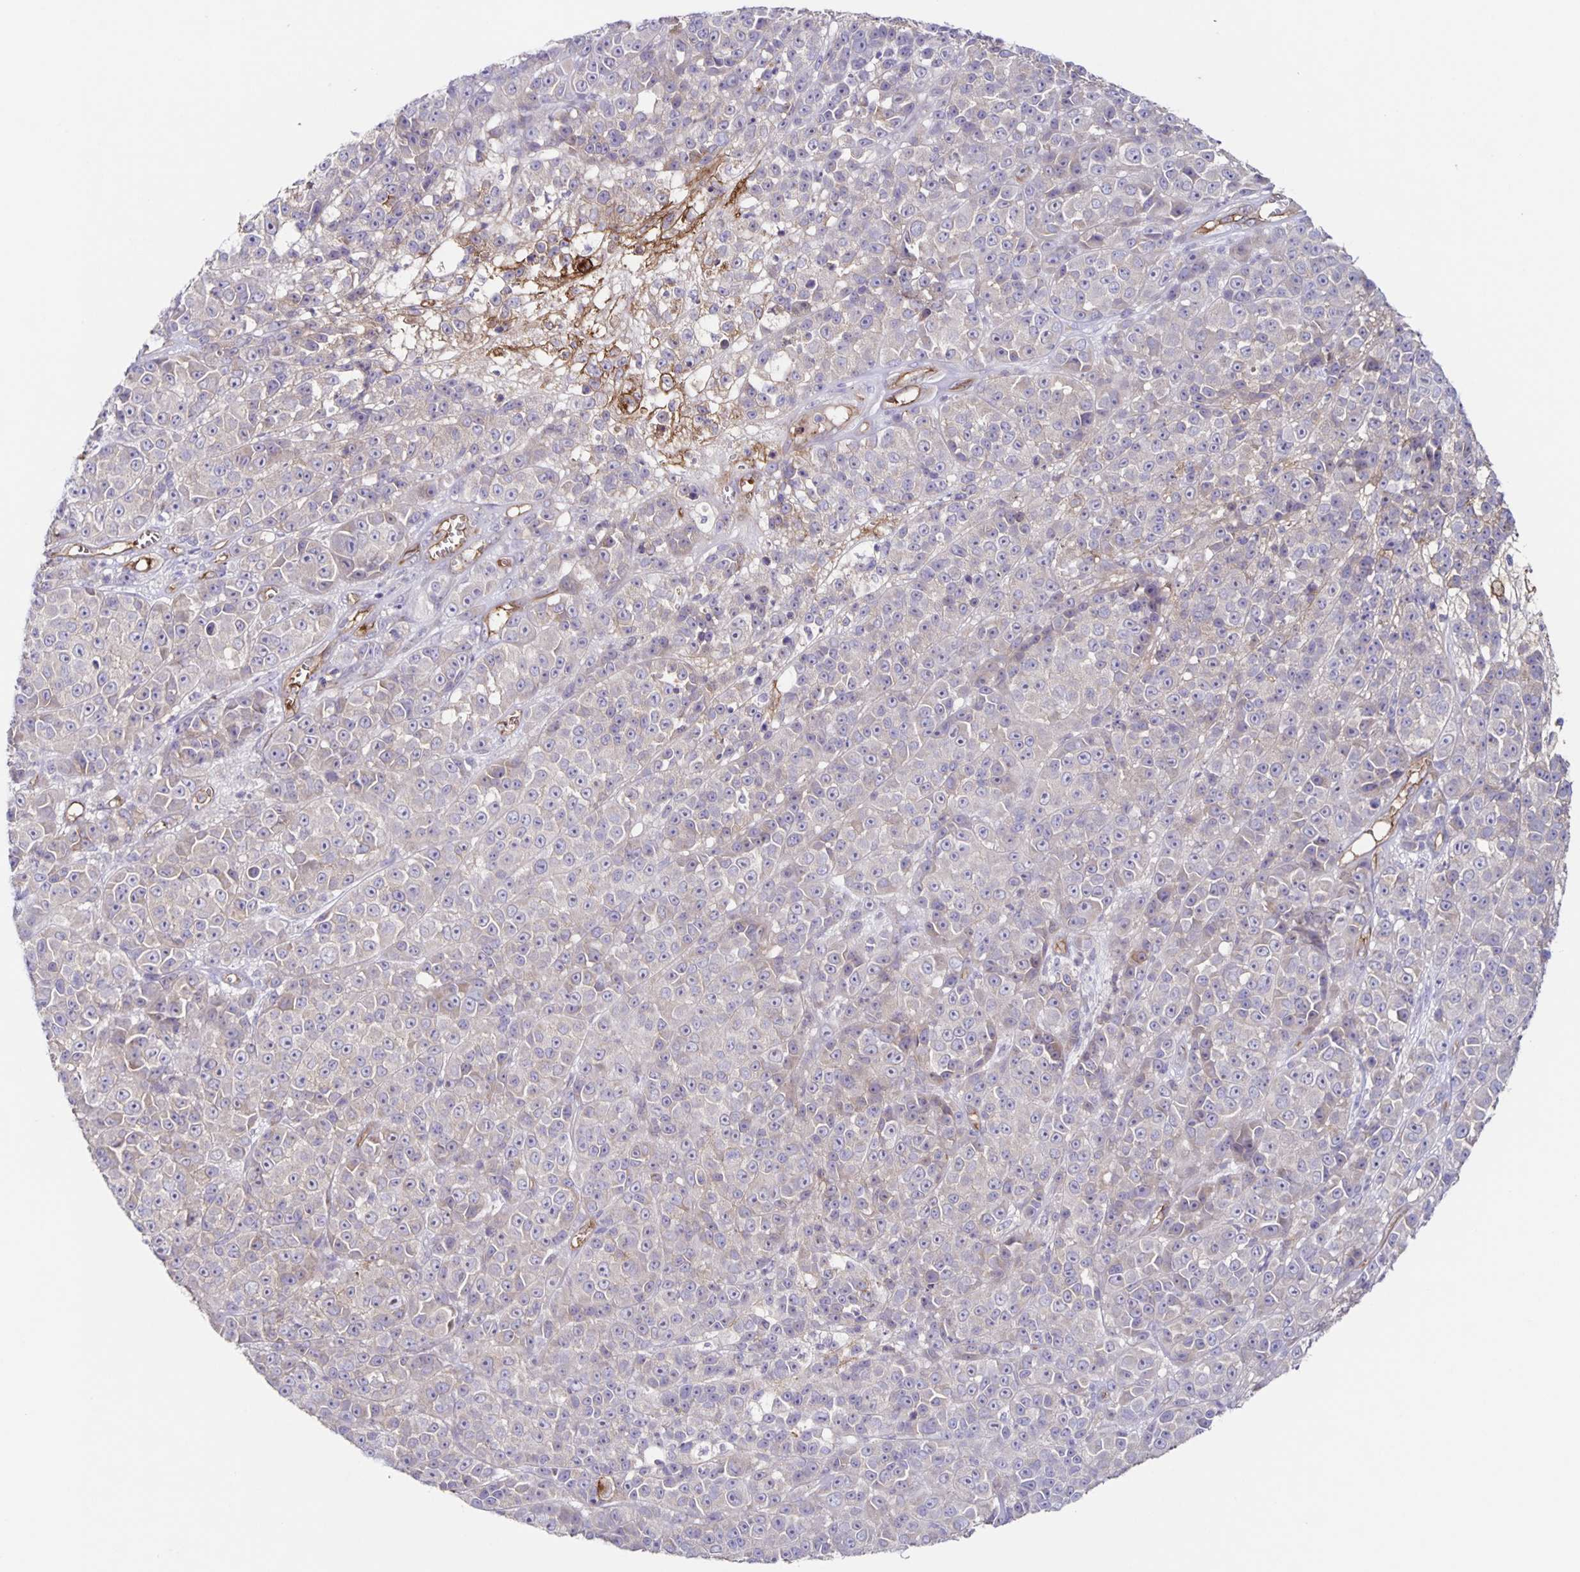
{"staining": {"intensity": "negative", "quantity": "none", "location": "none"}, "tissue": "melanoma", "cell_type": "Tumor cells", "image_type": "cancer", "snomed": [{"axis": "morphology", "description": "Malignant melanoma, NOS"}, {"axis": "topography", "description": "Skin"}, {"axis": "topography", "description": "Skin of back"}], "caption": "Tumor cells show no significant positivity in malignant melanoma. (DAB (3,3'-diaminobenzidine) immunohistochemistry (IHC) with hematoxylin counter stain).", "gene": "ITGA2", "patient": {"sex": "male", "age": 91}}